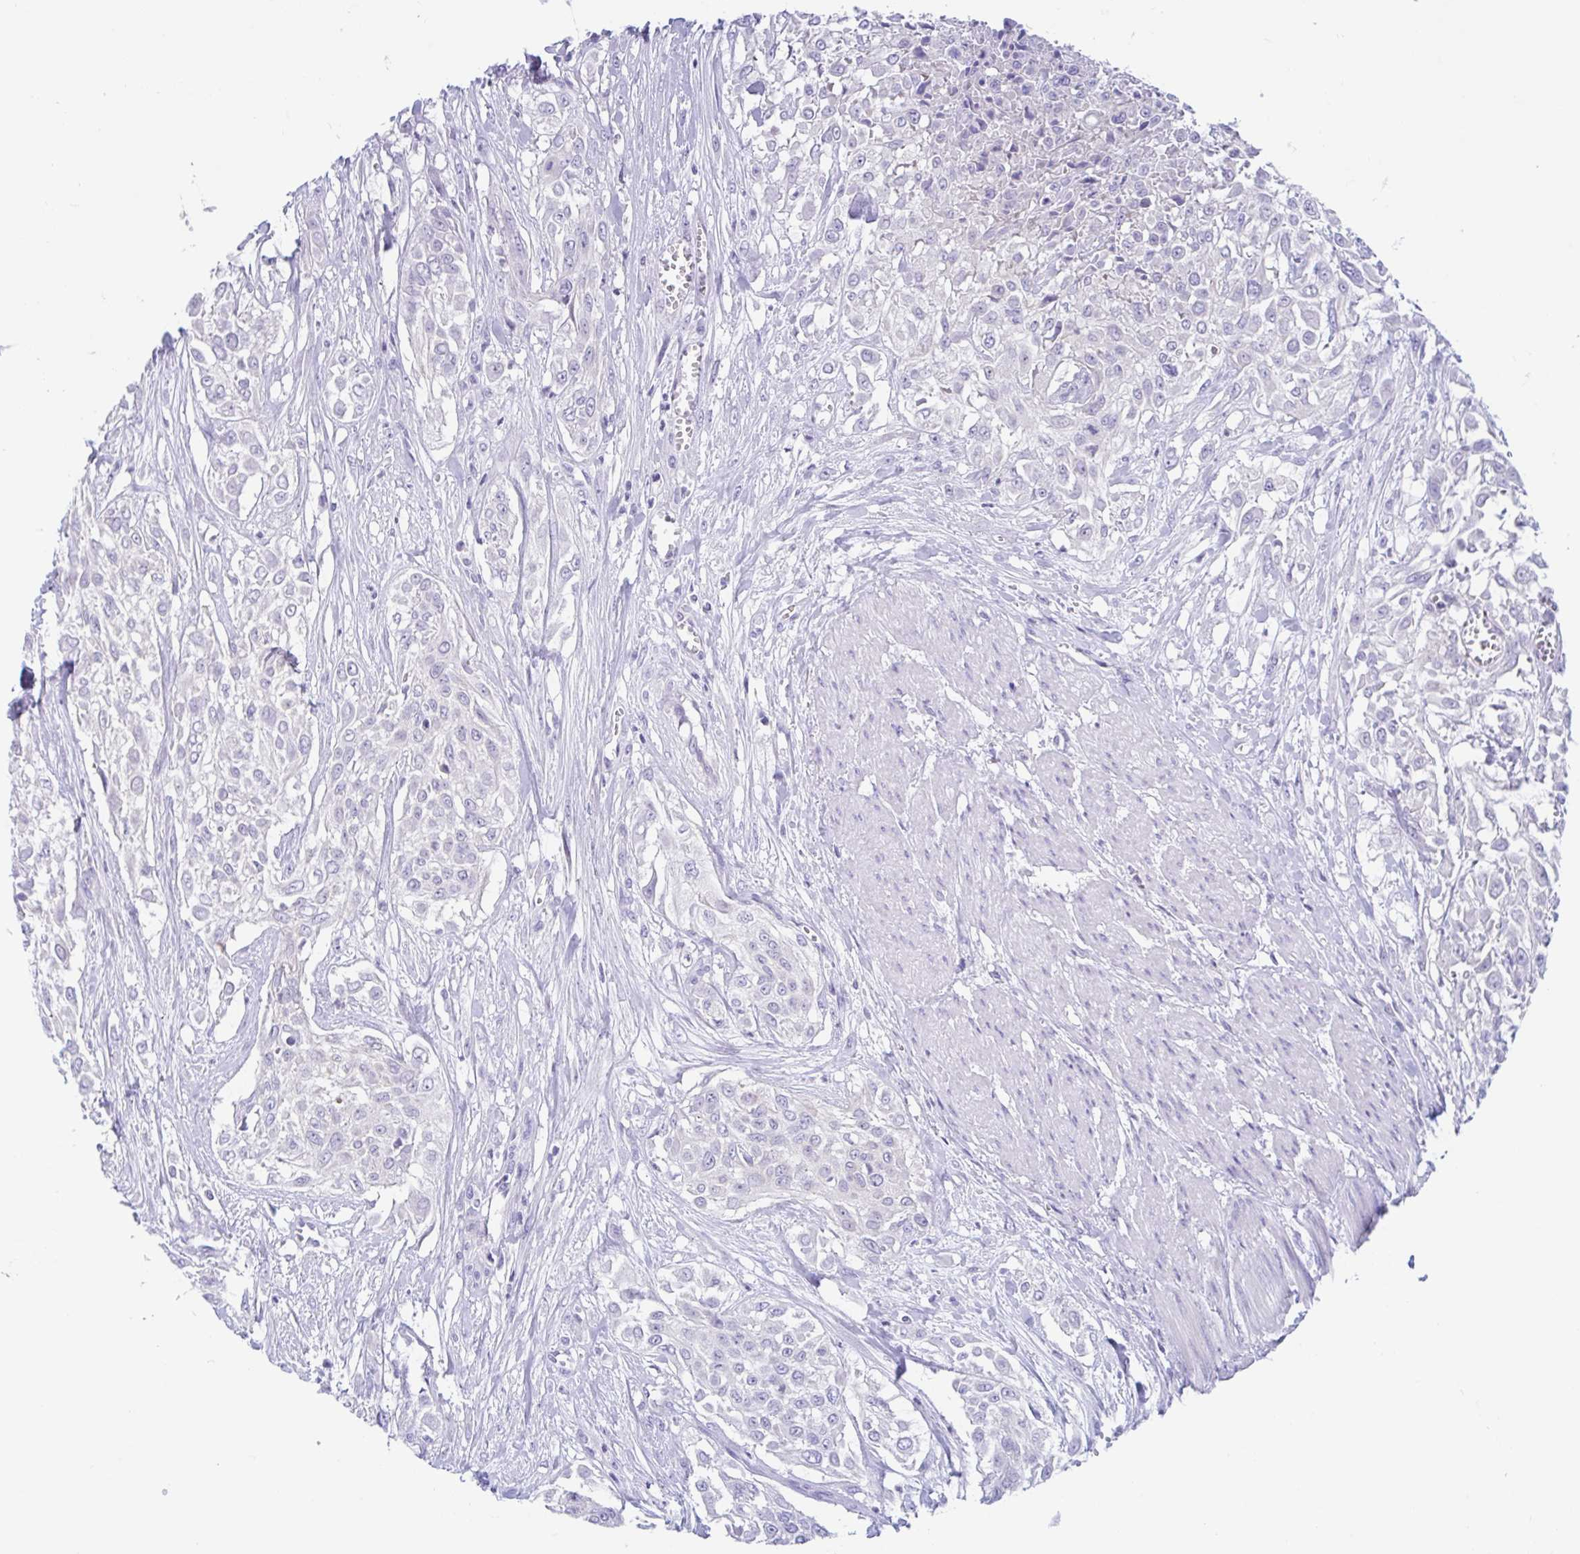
{"staining": {"intensity": "negative", "quantity": "none", "location": "none"}, "tissue": "urothelial cancer", "cell_type": "Tumor cells", "image_type": "cancer", "snomed": [{"axis": "morphology", "description": "Urothelial carcinoma, High grade"}, {"axis": "topography", "description": "Urinary bladder"}], "caption": "A histopathology image of urothelial cancer stained for a protein shows no brown staining in tumor cells. (Brightfield microscopy of DAB immunohistochemistry (IHC) at high magnification).", "gene": "OR6N2", "patient": {"sex": "male", "age": 57}}